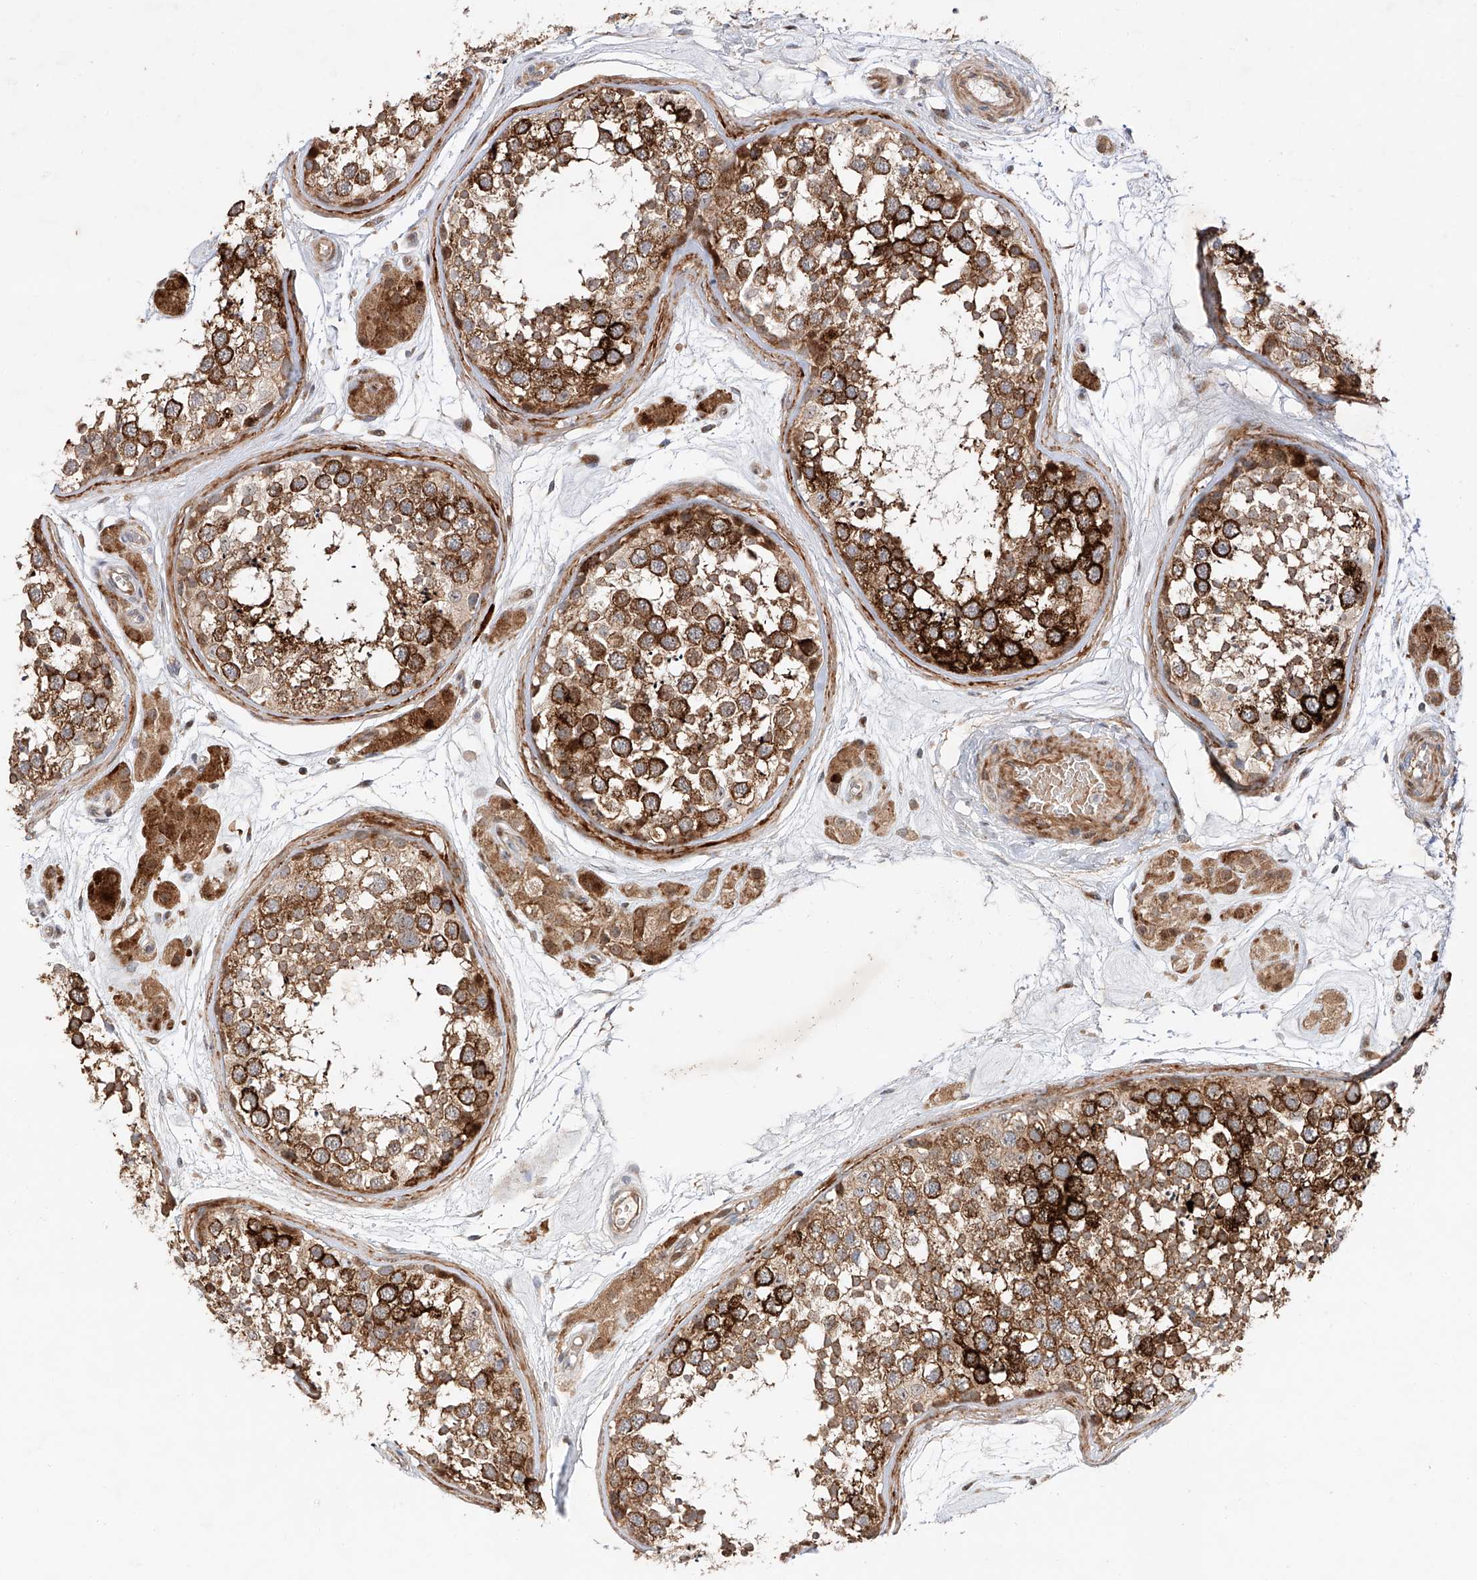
{"staining": {"intensity": "strong", "quantity": "25%-75%", "location": "cytoplasmic/membranous"}, "tissue": "testis", "cell_type": "Cells in seminiferous ducts", "image_type": "normal", "snomed": [{"axis": "morphology", "description": "Normal tissue, NOS"}, {"axis": "topography", "description": "Testis"}], "caption": "Protein expression analysis of benign testis shows strong cytoplasmic/membranous expression in approximately 25%-75% of cells in seminiferous ducts.", "gene": "USF3", "patient": {"sex": "male", "age": 56}}